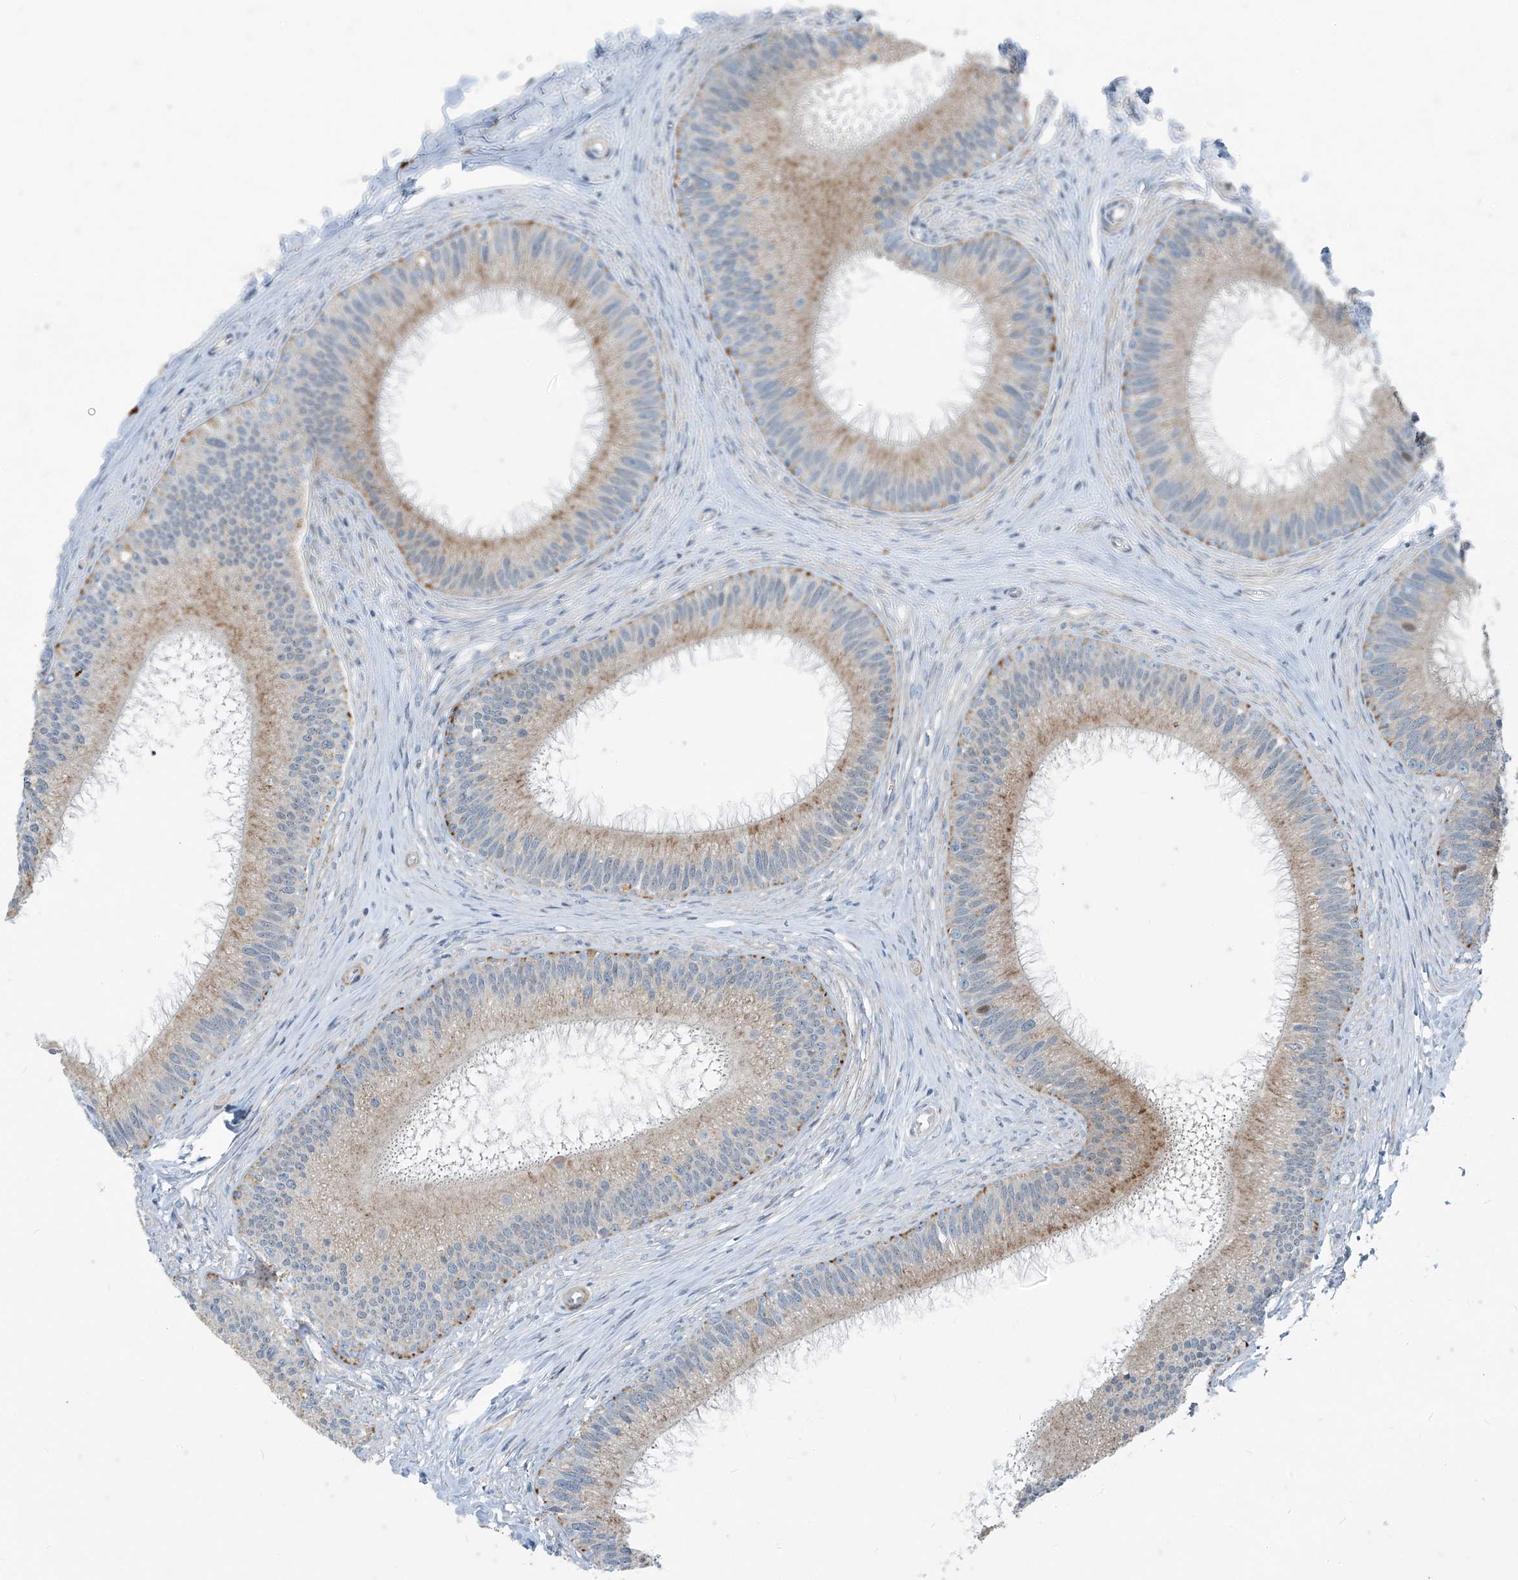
{"staining": {"intensity": "moderate", "quantity": "25%-75%", "location": "cytoplasmic/membranous"}, "tissue": "epididymis", "cell_type": "Glandular cells", "image_type": "normal", "snomed": [{"axis": "morphology", "description": "Normal tissue, NOS"}, {"axis": "topography", "description": "Epididymis"}], "caption": "IHC of unremarkable epididymis demonstrates medium levels of moderate cytoplasmic/membranous positivity in approximately 25%-75% of glandular cells.", "gene": "PPCS", "patient": {"sex": "male", "age": 27}}